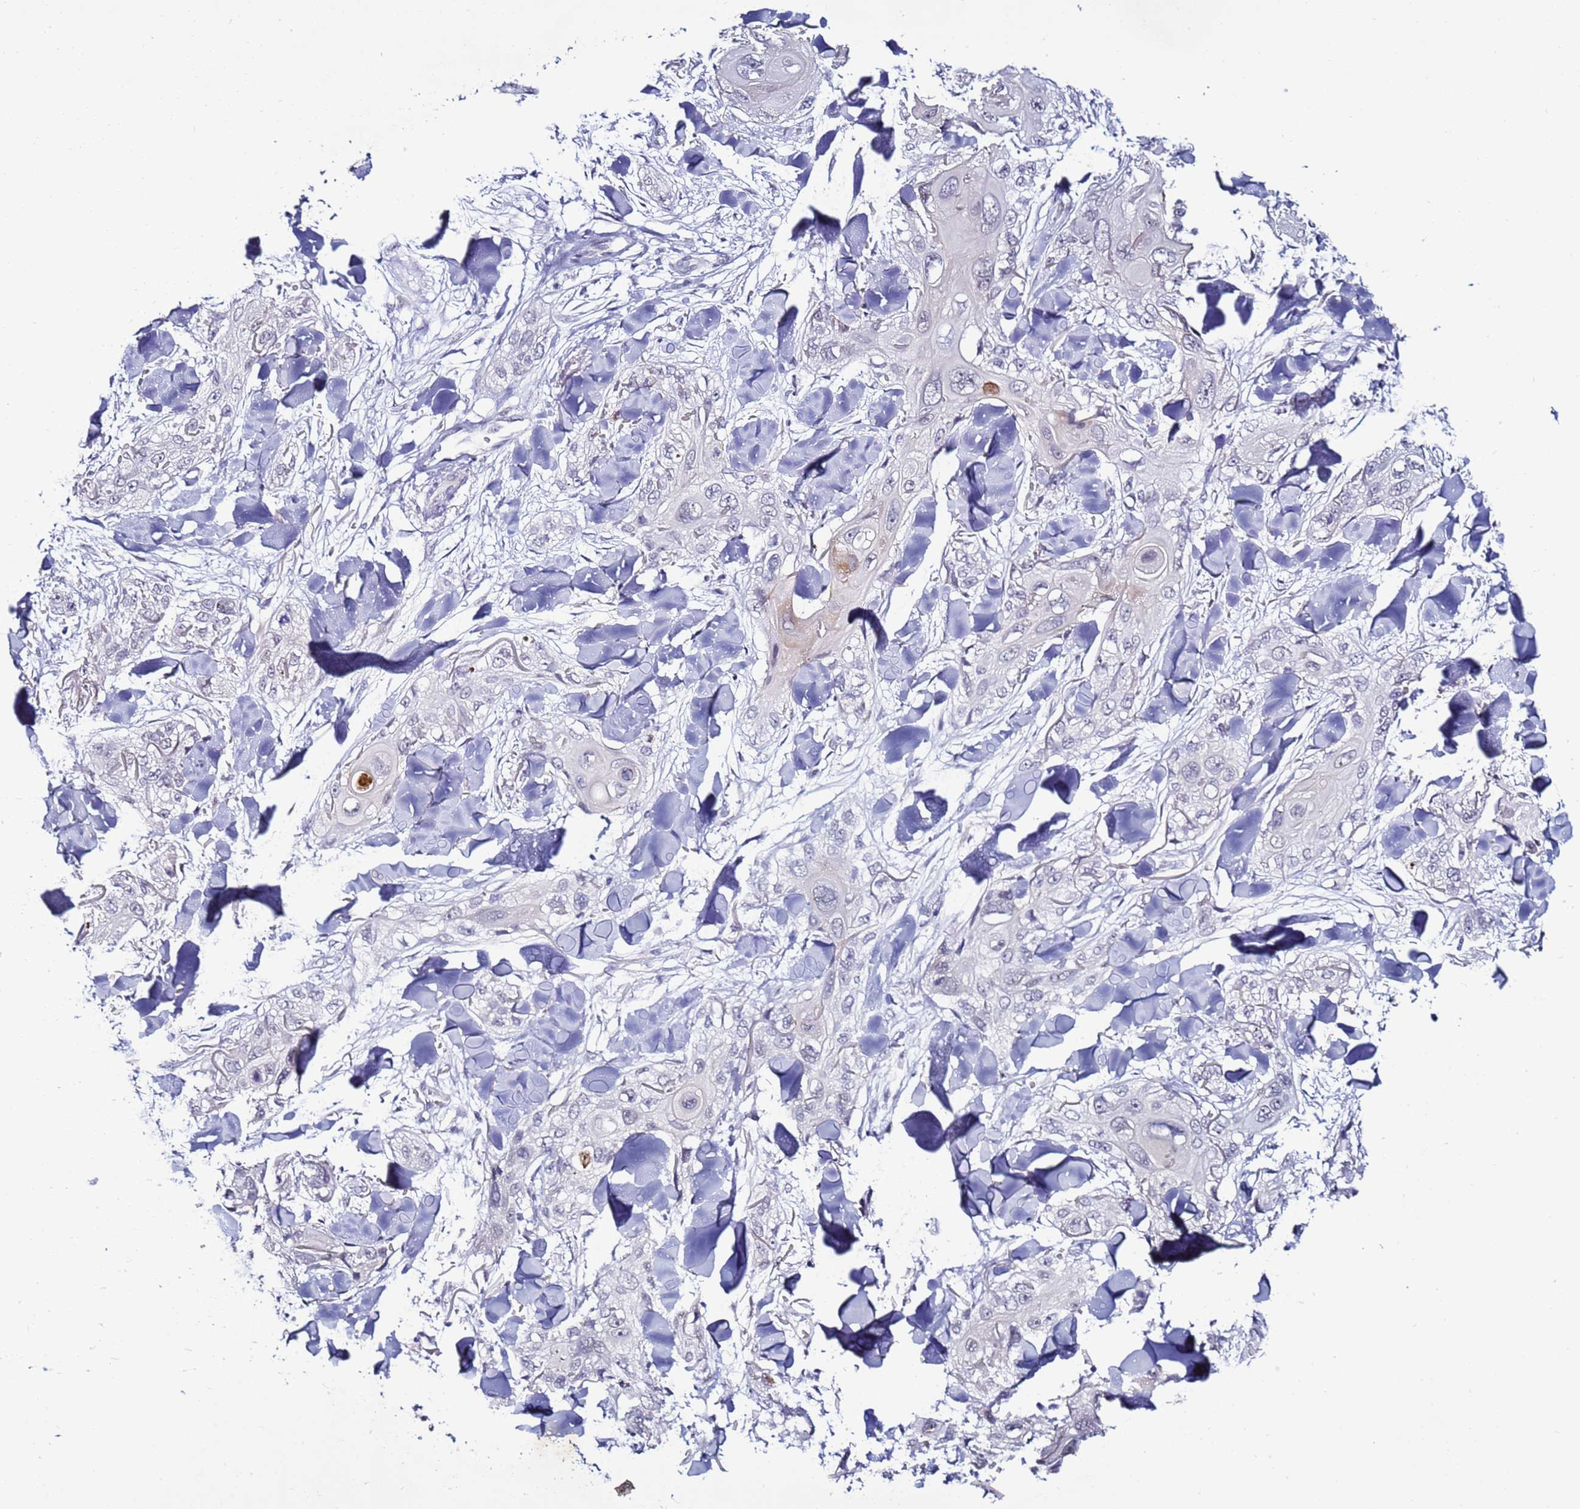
{"staining": {"intensity": "negative", "quantity": "none", "location": "none"}, "tissue": "skin cancer", "cell_type": "Tumor cells", "image_type": "cancer", "snomed": [{"axis": "morphology", "description": "Normal tissue, NOS"}, {"axis": "morphology", "description": "Squamous cell carcinoma, NOS"}, {"axis": "topography", "description": "Skin"}], "caption": "Immunohistochemical staining of human squamous cell carcinoma (skin) displays no significant expression in tumor cells.", "gene": "PSMA7", "patient": {"sex": "male", "age": 72}}